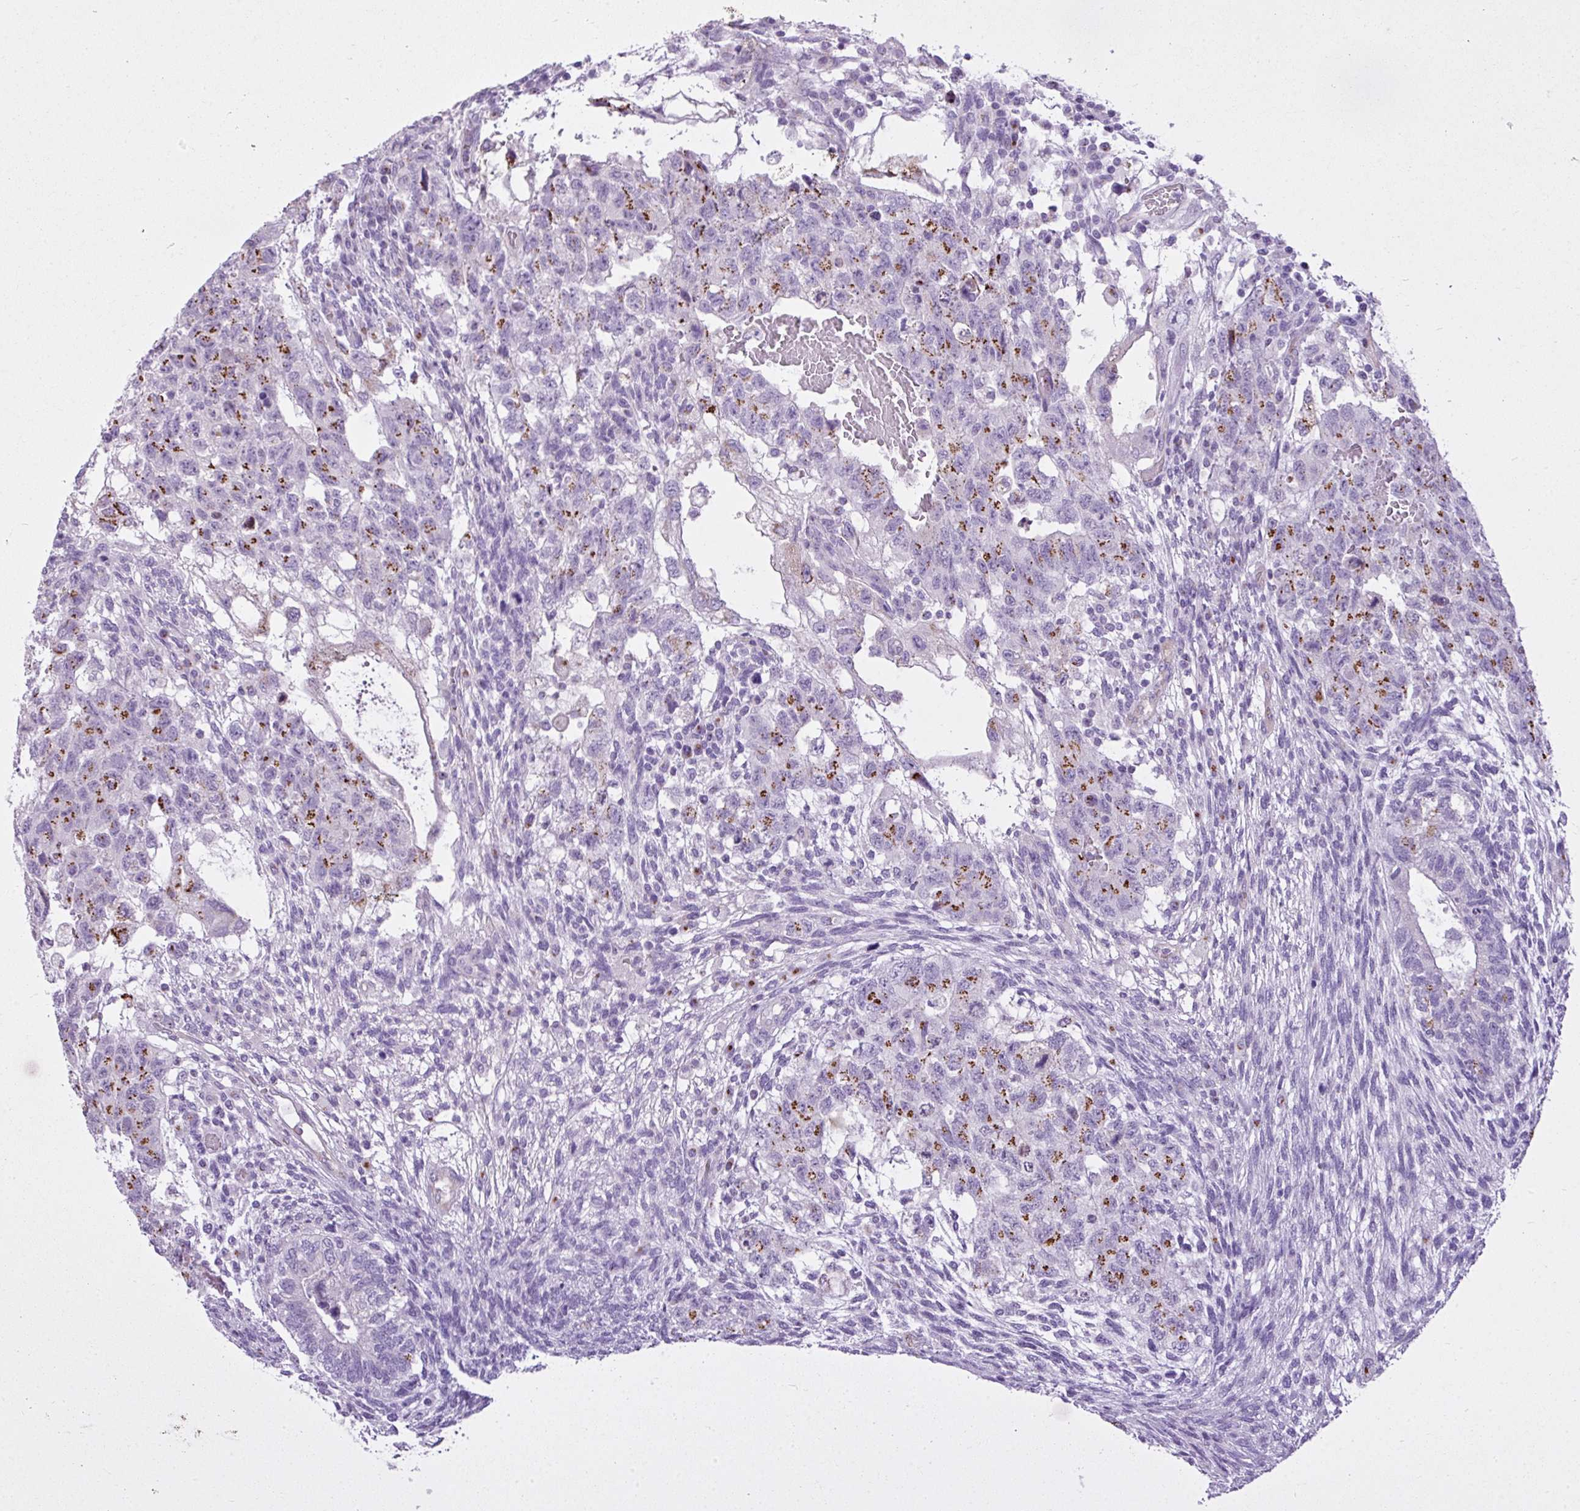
{"staining": {"intensity": "moderate", "quantity": "25%-75%", "location": "cytoplasmic/membranous"}, "tissue": "testis cancer", "cell_type": "Tumor cells", "image_type": "cancer", "snomed": [{"axis": "morphology", "description": "Normal tissue, NOS"}, {"axis": "morphology", "description": "Carcinoma, Embryonal, NOS"}, {"axis": "topography", "description": "Testis"}], "caption": "Testis cancer was stained to show a protein in brown. There is medium levels of moderate cytoplasmic/membranous staining in approximately 25%-75% of tumor cells.", "gene": "FAM43A", "patient": {"sex": "male", "age": 36}}